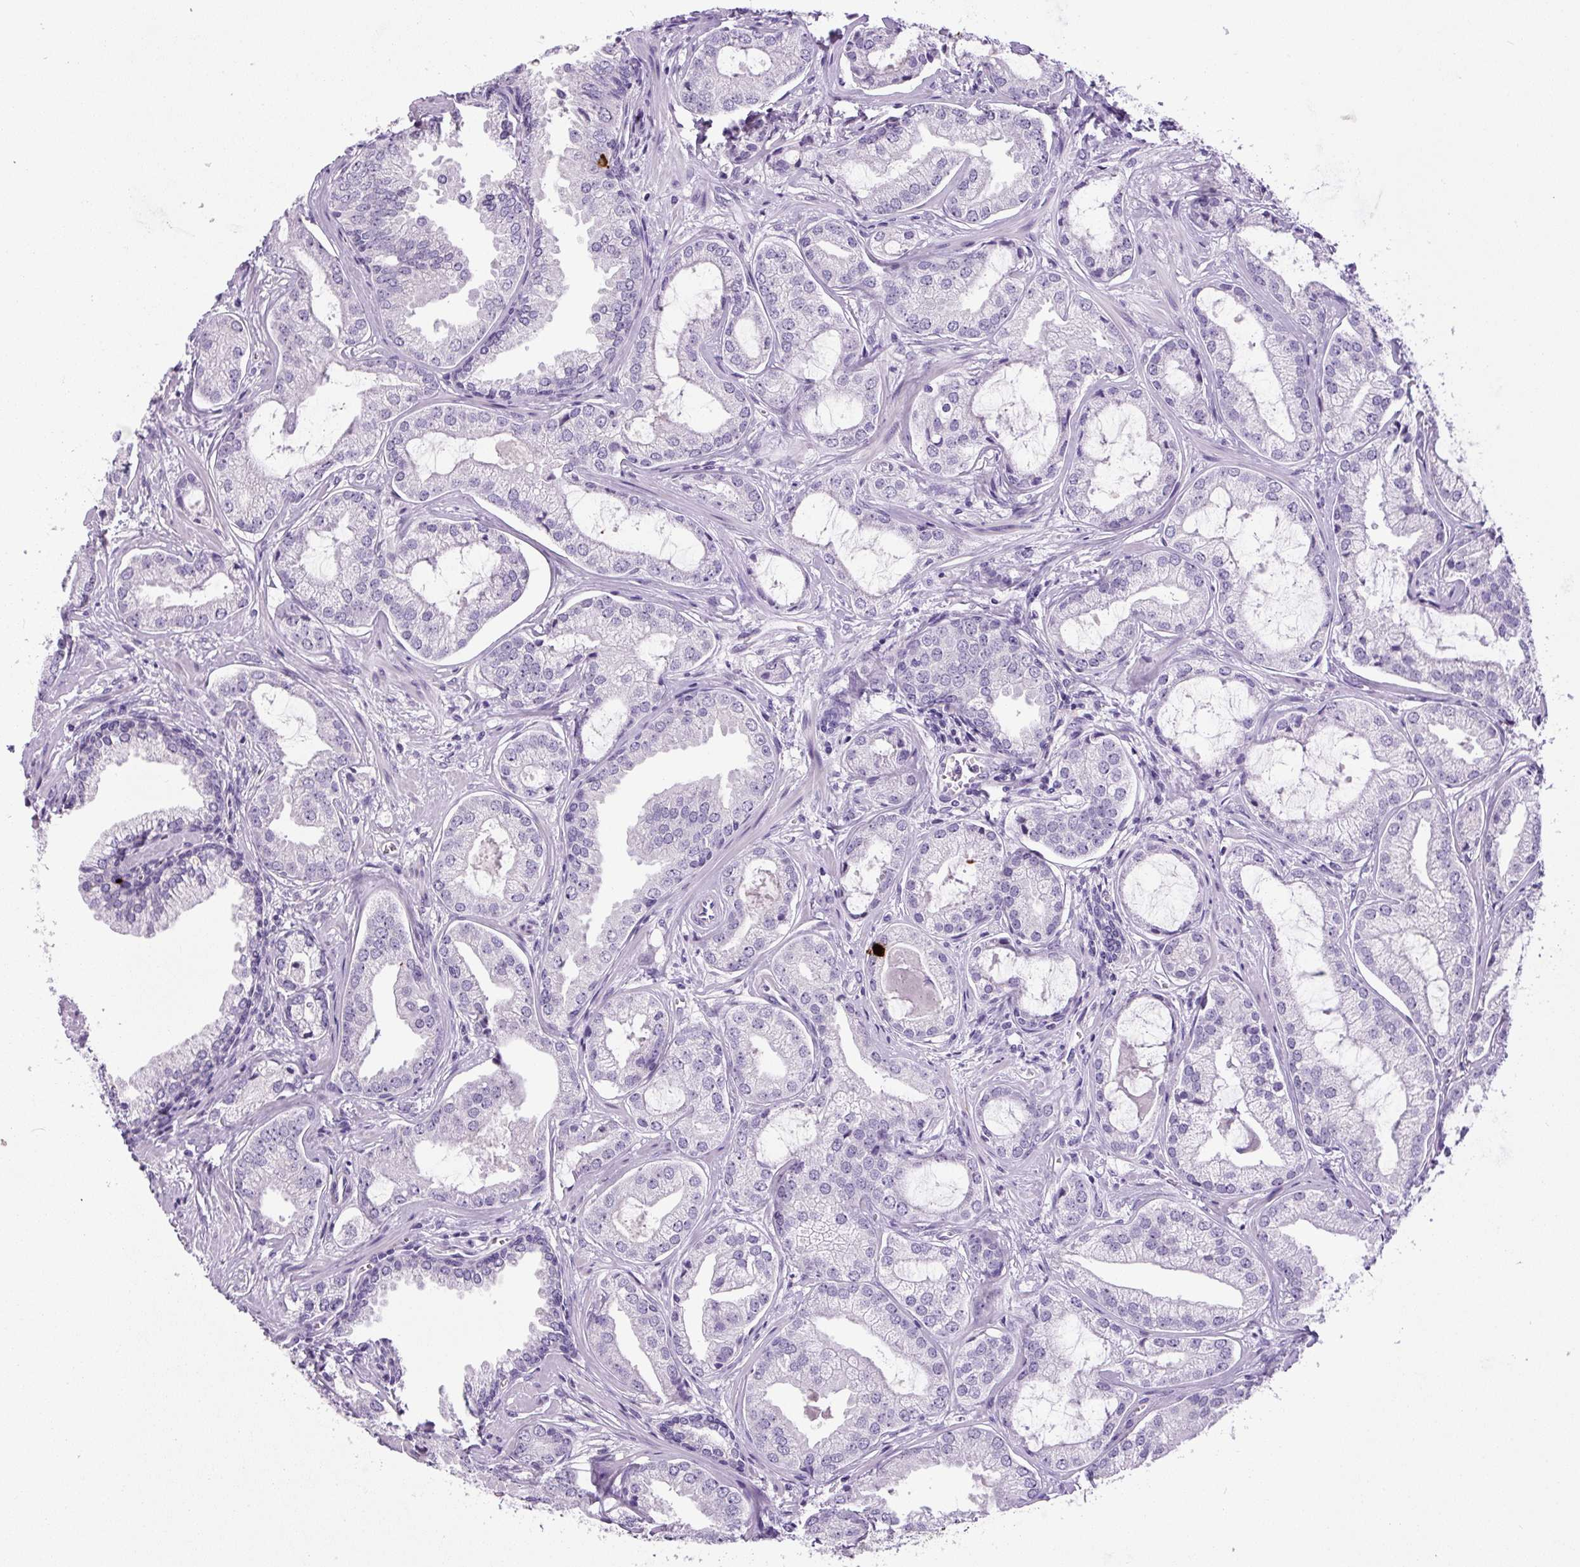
{"staining": {"intensity": "negative", "quantity": "none", "location": "none"}, "tissue": "prostate cancer", "cell_type": "Tumor cells", "image_type": "cancer", "snomed": [{"axis": "morphology", "description": "Adenocarcinoma, Medium grade"}, {"axis": "topography", "description": "Prostate"}], "caption": "The micrograph shows no significant expression in tumor cells of prostate cancer (adenocarcinoma (medium-grade)).", "gene": "CHGA", "patient": {"sex": "male", "age": 57}}